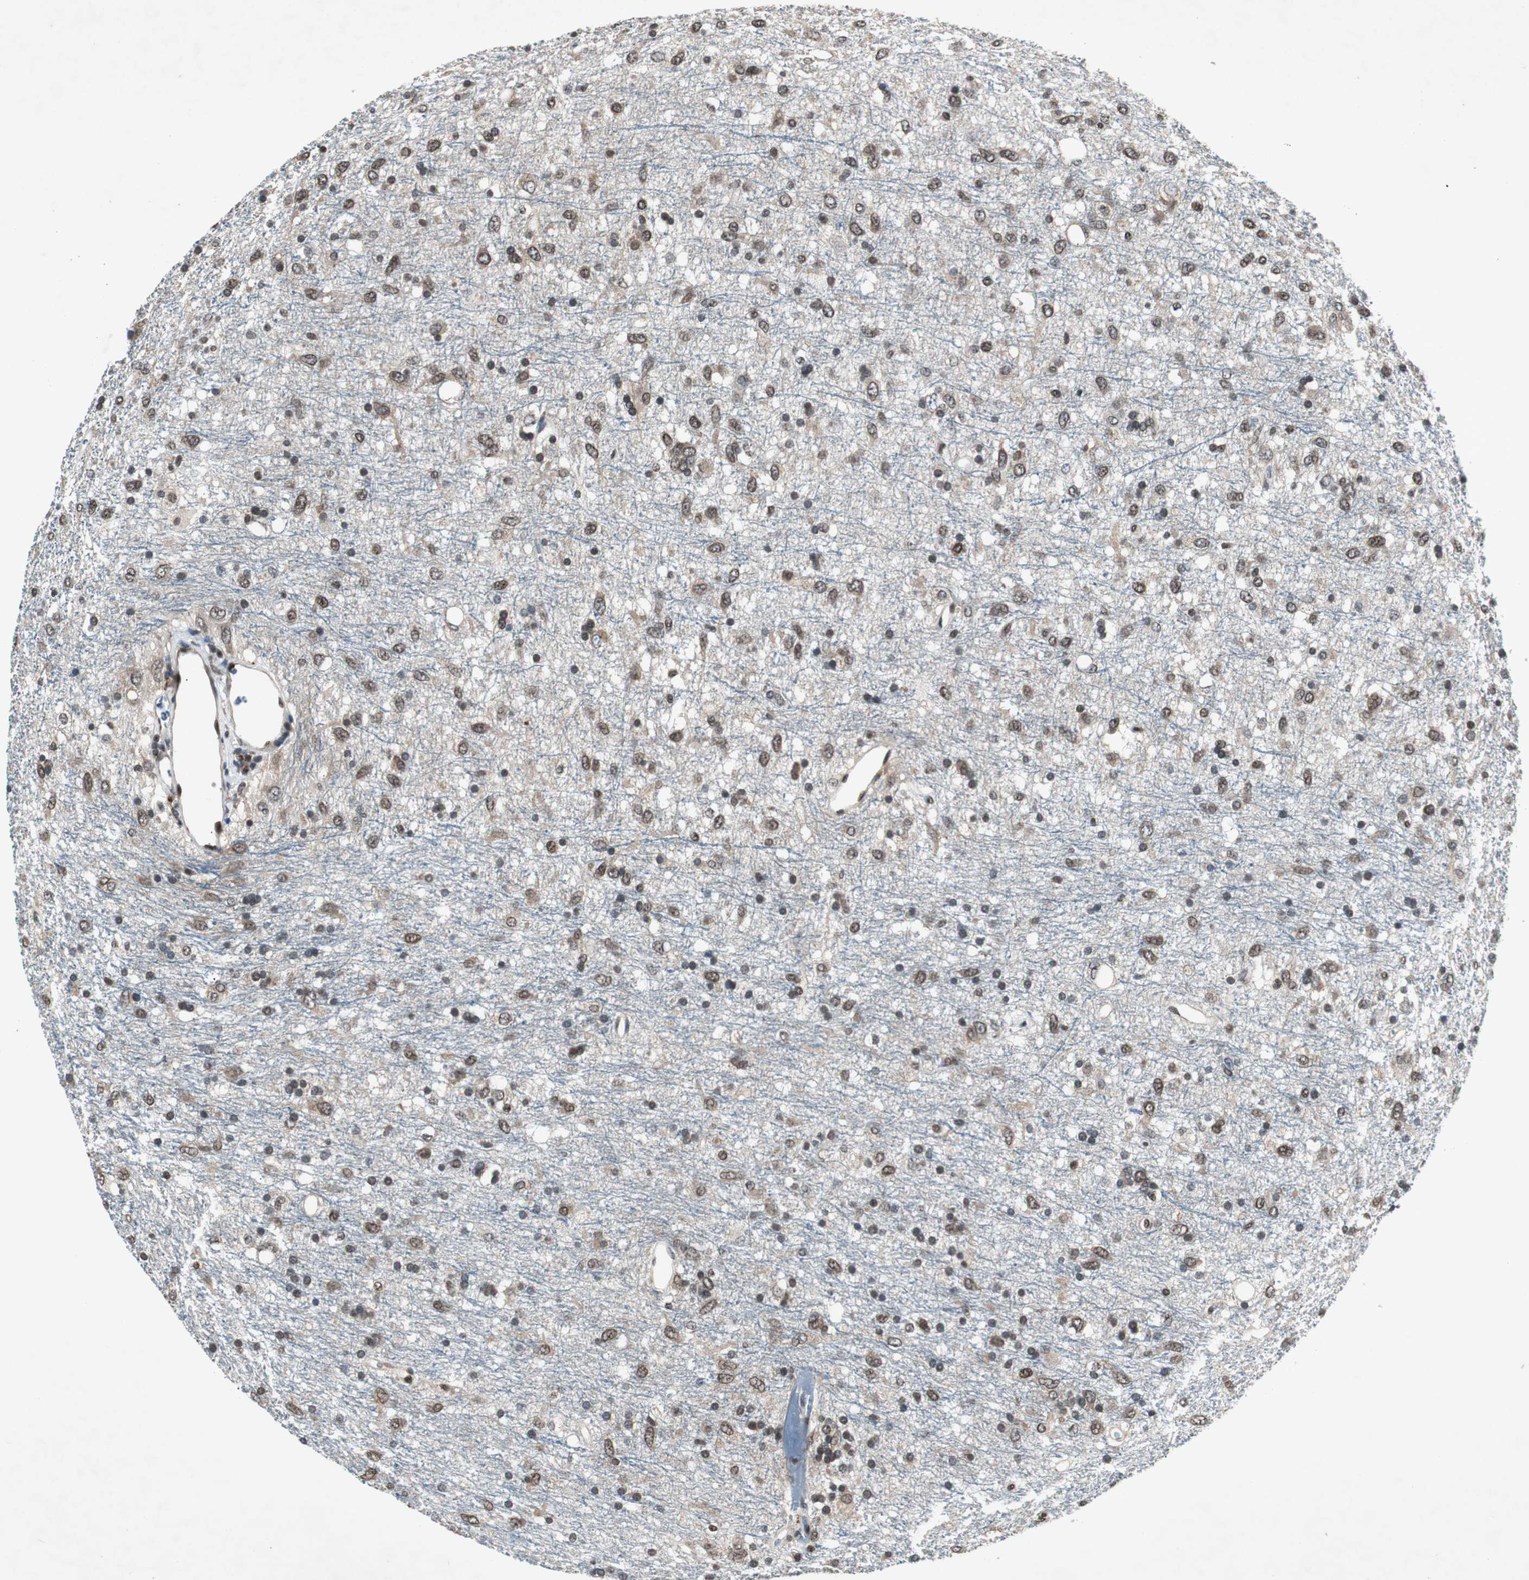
{"staining": {"intensity": "strong", "quantity": ">75%", "location": "nuclear"}, "tissue": "glioma", "cell_type": "Tumor cells", "image_type": "cancer", "snomed": [{"axis": "morphology", "description": "Glioma, malignant, Low grade"}, {"axis": "topography", "description": "Brain"}], "caption": "The photomicrograph demonstrates a brown stain indicating the presence of a protein in the nuclear of tumor cells in glioma.", "gene": "SMAD1", "patient": {"sex": "male", "age": 77}}